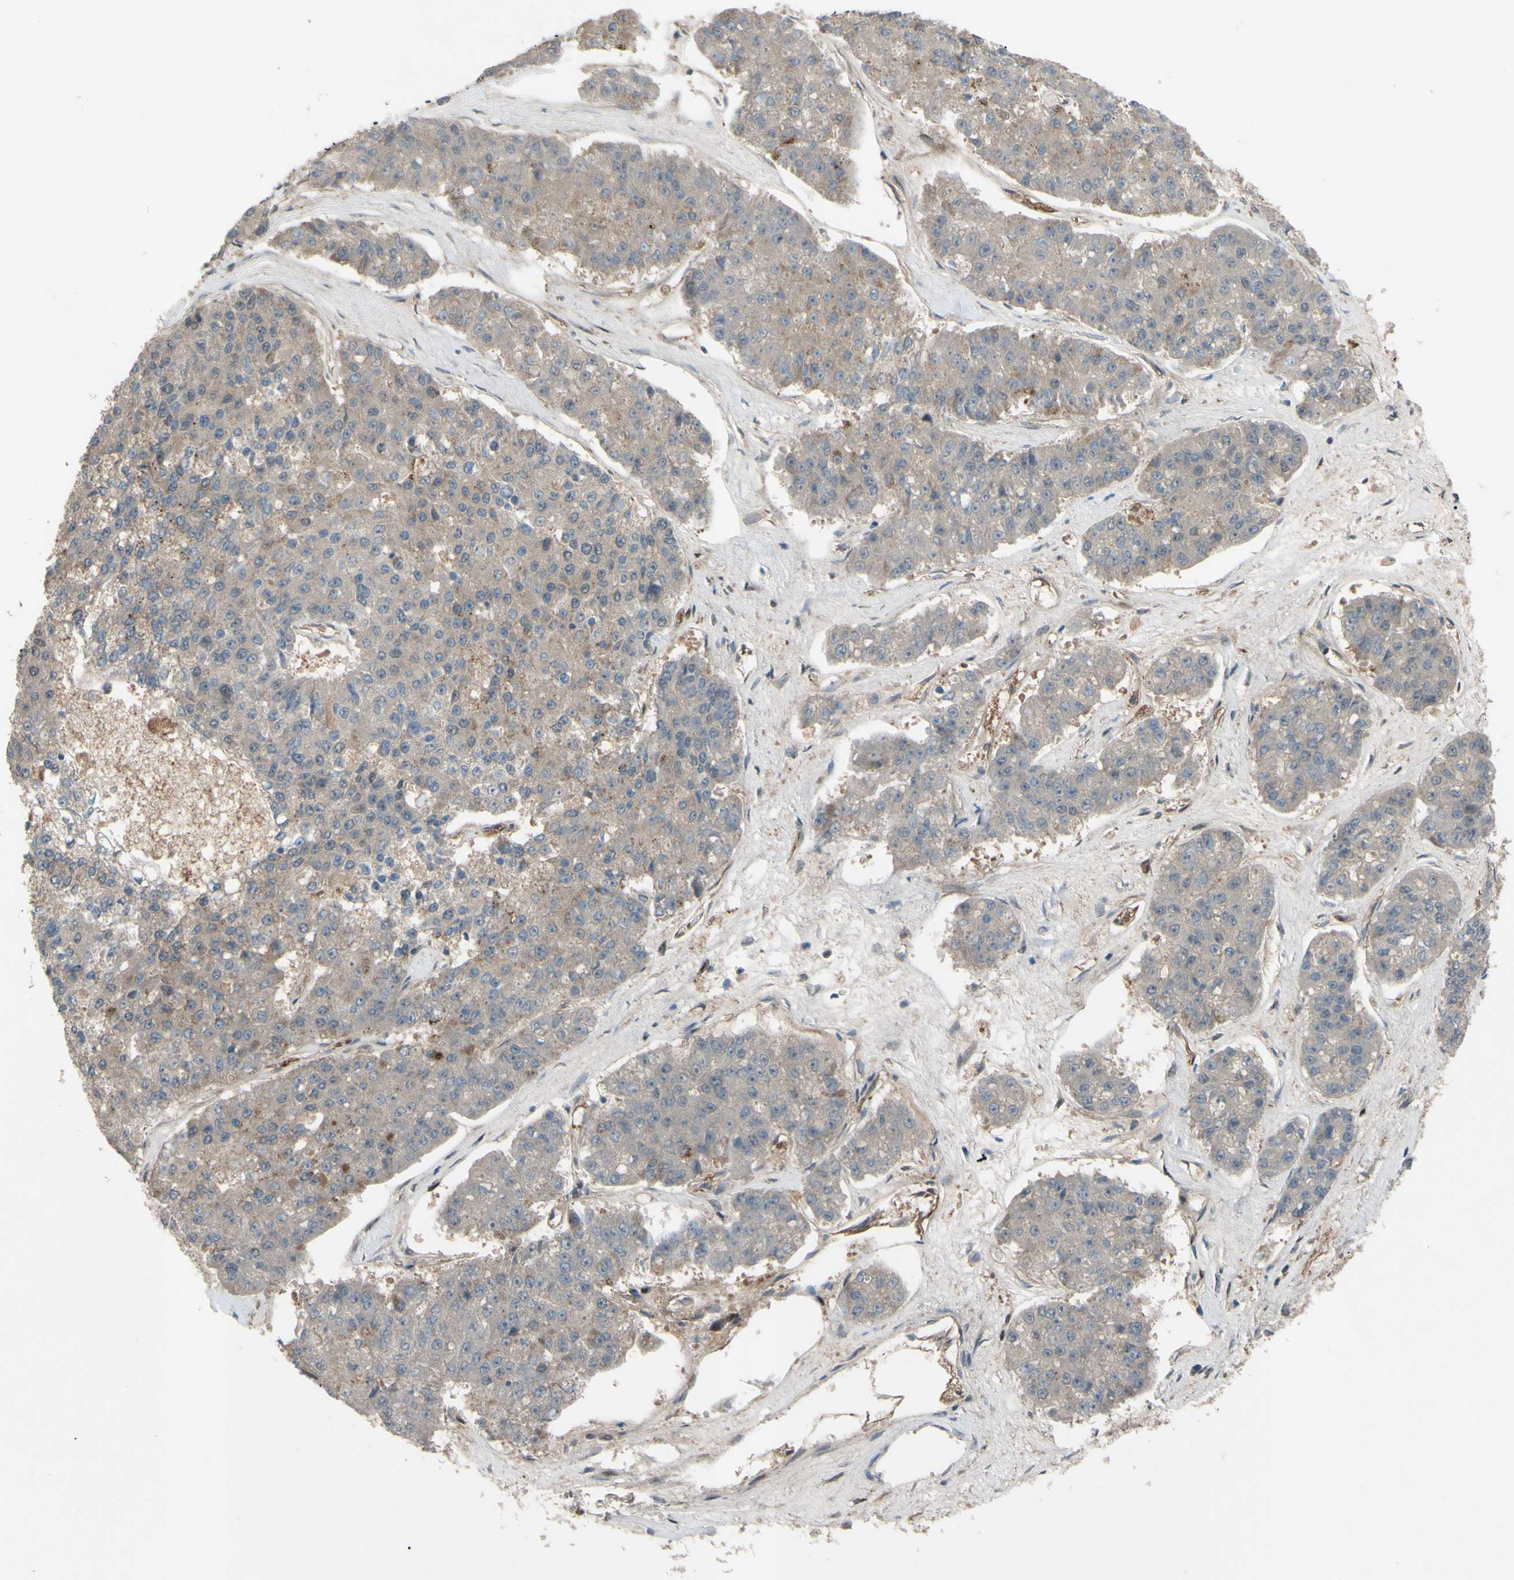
{"staining": {"intensity": "weak", "quantity": ">75%", "location": "cytoplasmic/membranous"}, "tissue": "pancreatic cancer", "cell_type": "Tumor cells", "image_type": "cancer", "snomed": [{"axis": "morphology", "description": "Adenocarcinoma, NOS"}, {"axis": "topography", "description": "Pancreas"}], "caption": "This is a micrograph of IHC staining of pancreatic cancer, which shows weak staining in the cytoplasmic/membranous of tumor cells.", "gene": "SHROOM4", "patient": {"sex": "male", "age": 50}}